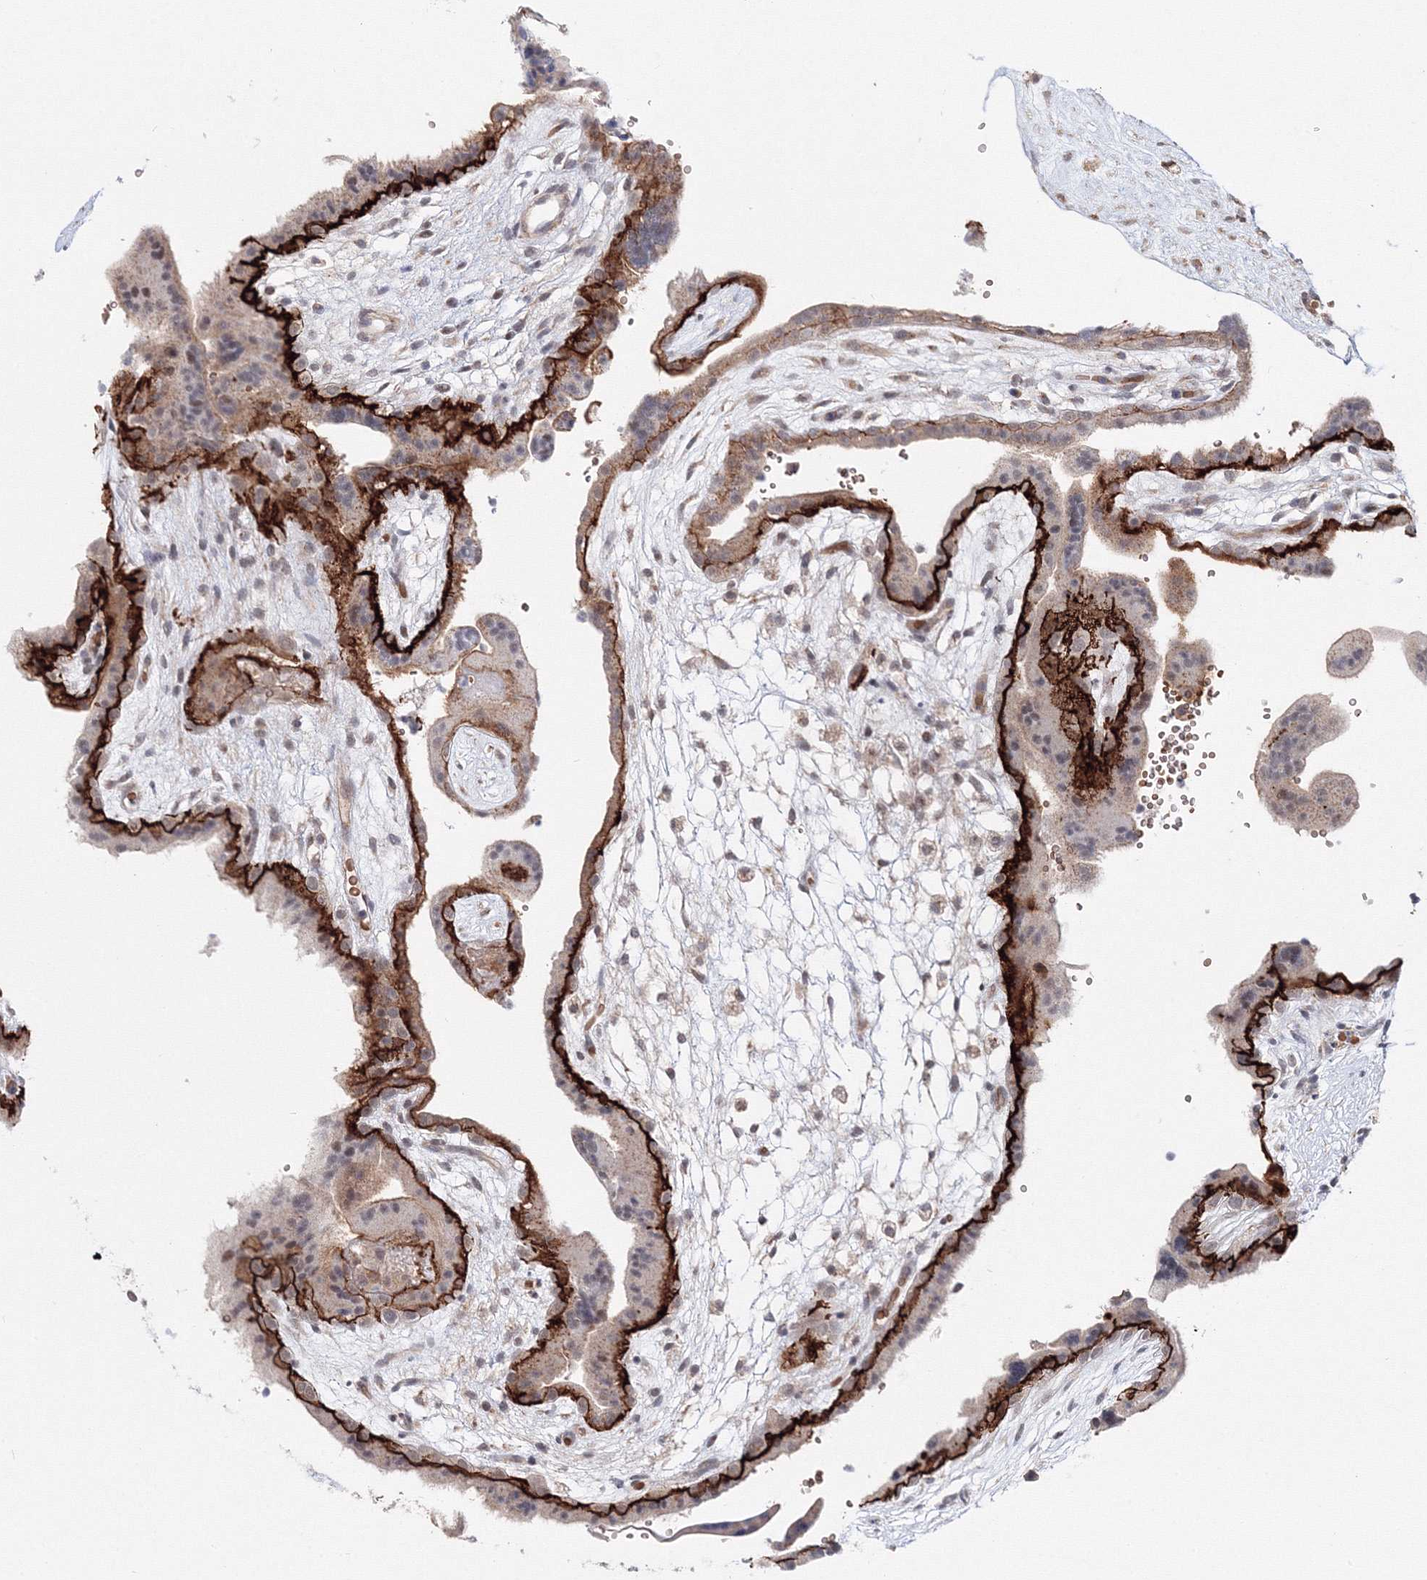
{"staining": {"intensity": "strong", "quantity": "25%-75%", "location": "cytoplasmic/membranous"}, "tissue": "placenta", "cell_type": "Trophoblastic cells", "image_type": "normal", "snomed": [{"axis": "morphology", "description": "Normal tissue, NOS"}, {"axis": "topography", "description": "Placenta"}], "caption": "Human placenta stained for a protein (brown) displays strong cytoplasmic/membranous positive staining in about 25%-75% of trophoblastic cells.", "gene": "C11orf52", "patient": {"sex": "female", "age": 18}}